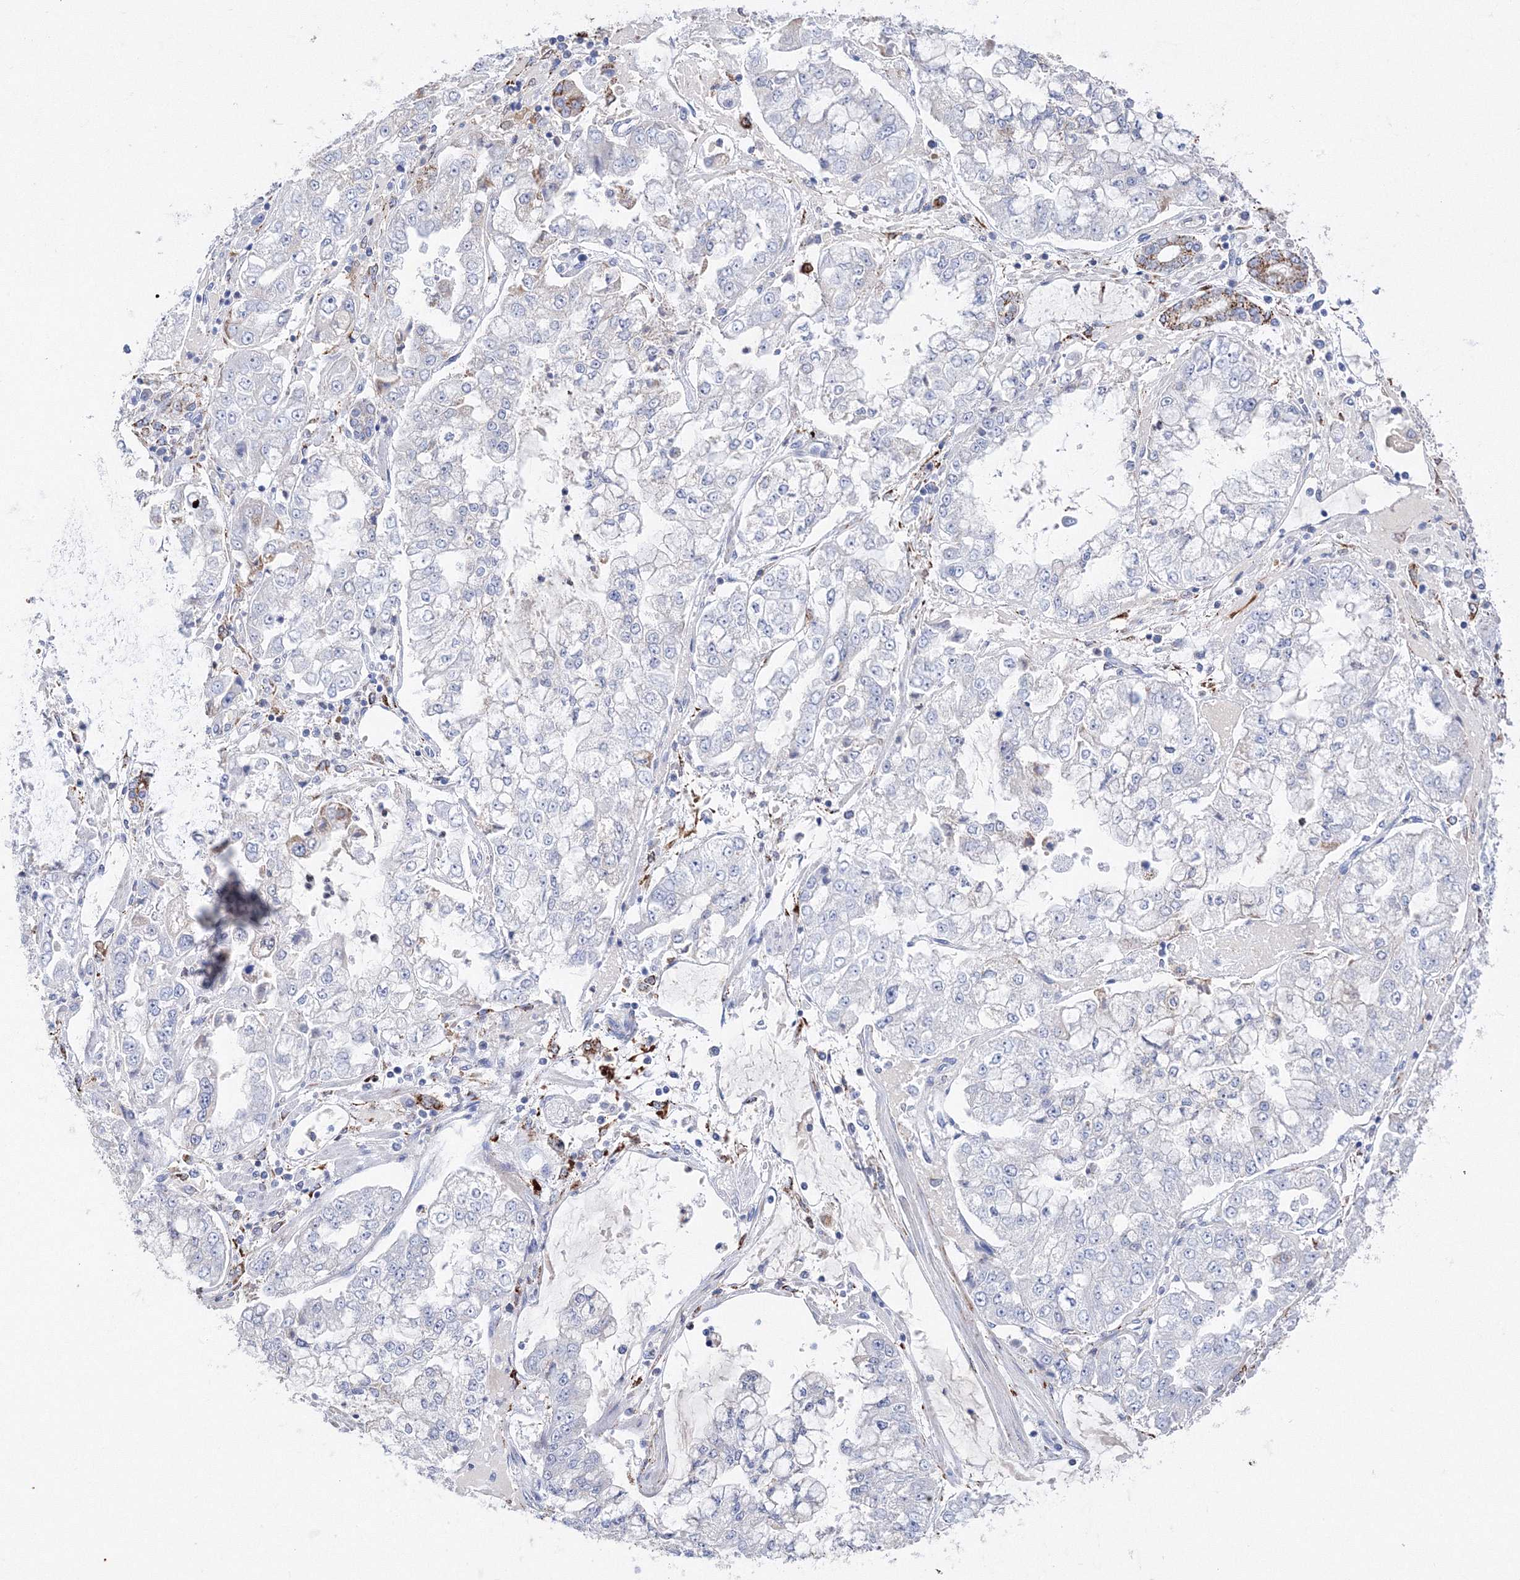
{"staining": {"intensity": "negative", "quantity": "none", "location": "none"}, "tissue": "stomach cancer", "cell_type": "Tumor cells", "image_type": "cancer", "snomed": [{"axis": "morphology", "description": "Adenocarcinoma, NOS"}, {"axis": "topography", "description": "Stomach"}], "caption": "IHC of stomach cancer demonstrates no expression in tumor cells.", "gene": "MERTK", "patient": {"sex": "male", "age": 76}}